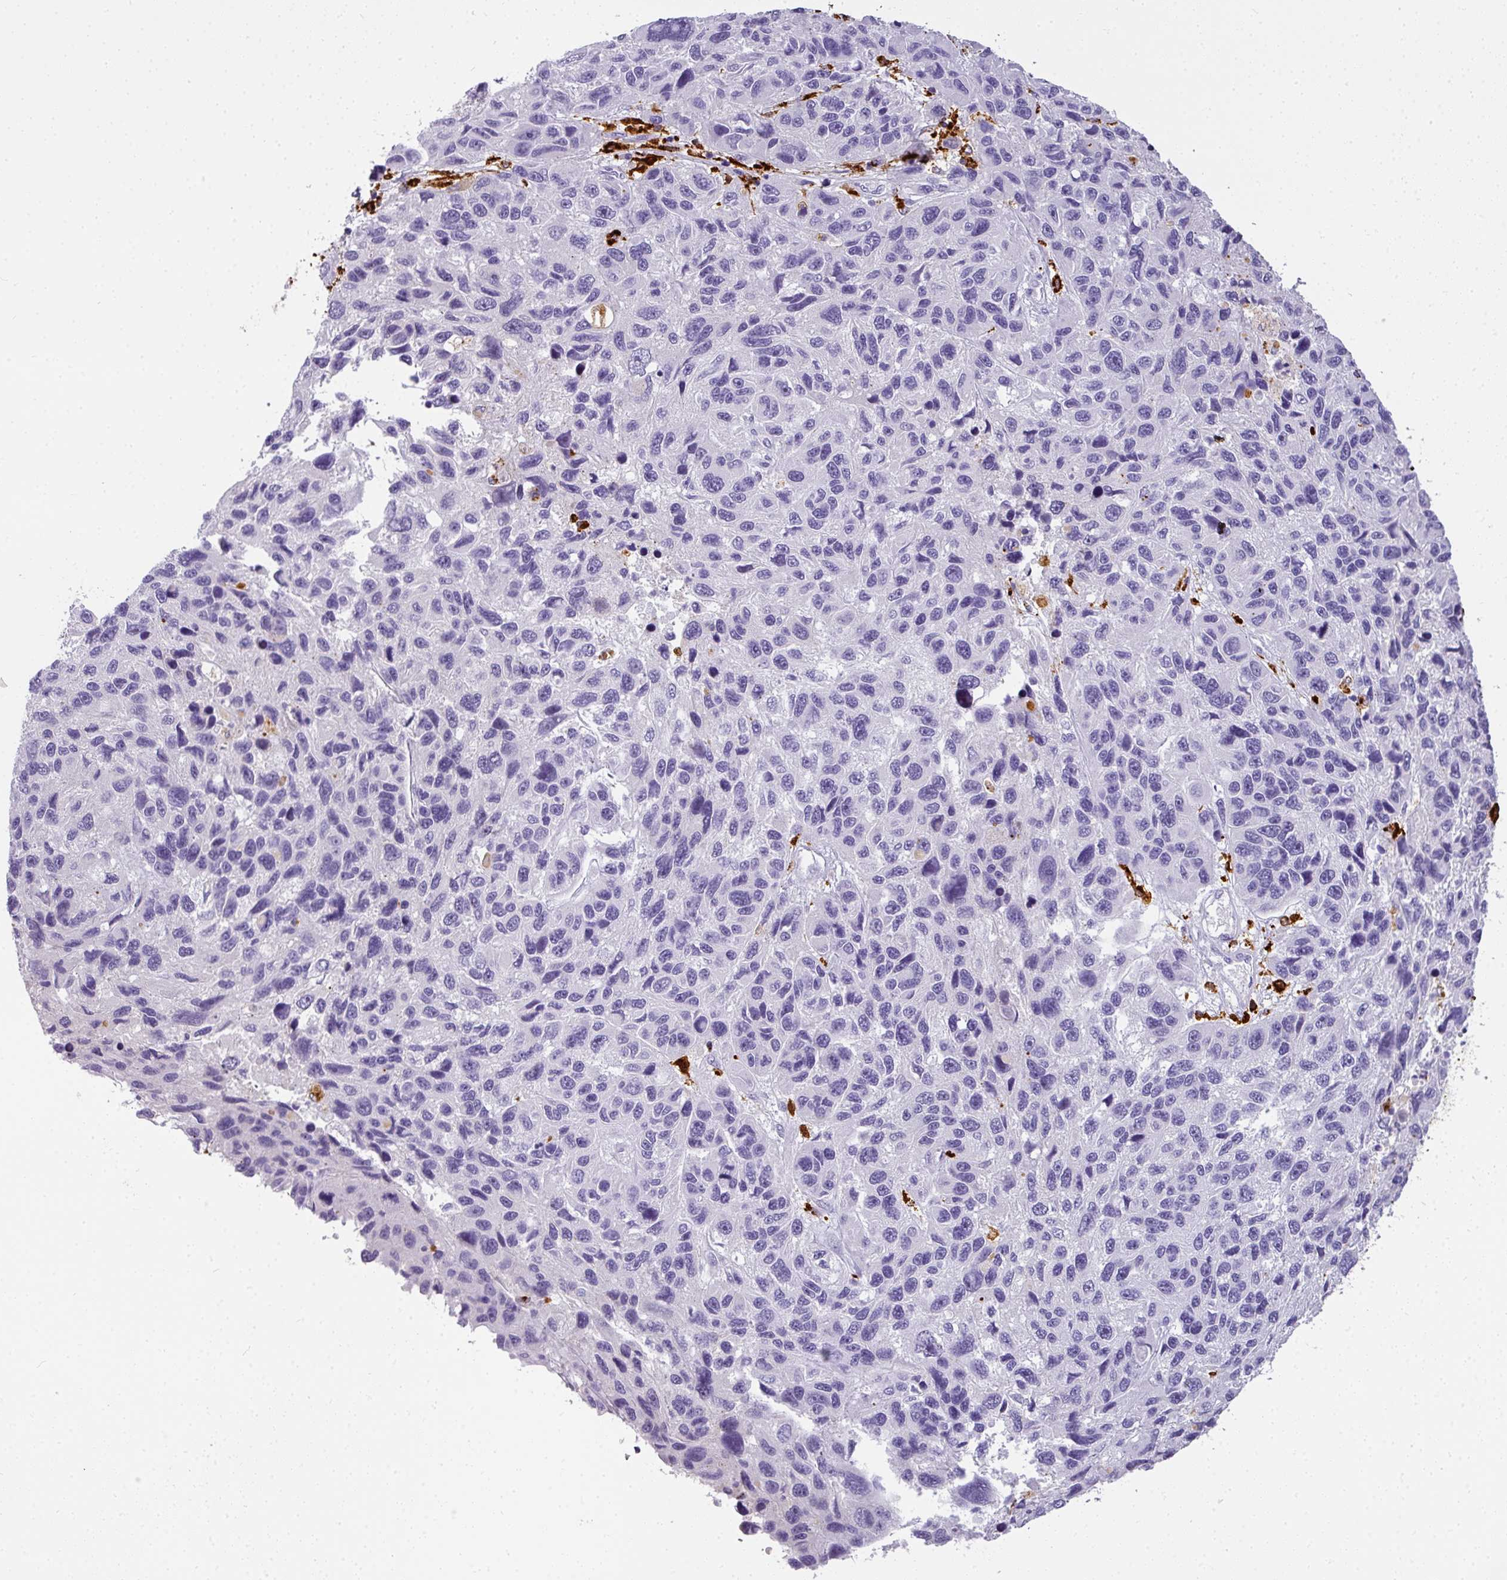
{"staining": {"intensity": "negative", "quantity": "none", "location": "none"}, "tissue": "melanoma", "cell_type": "Tumor cells", "image_type": "cancer", "snomed": [{"axis": "morphology", "description": "Malignant melanoma, NOS"}, {"axis": "topography", "description": "Skin"}], "caption": "Image shows no significant protein expression in tumor cells of malignant melanoma.", "gene": "MMACHC", "patient": {"sex": "male", "age": 53}}